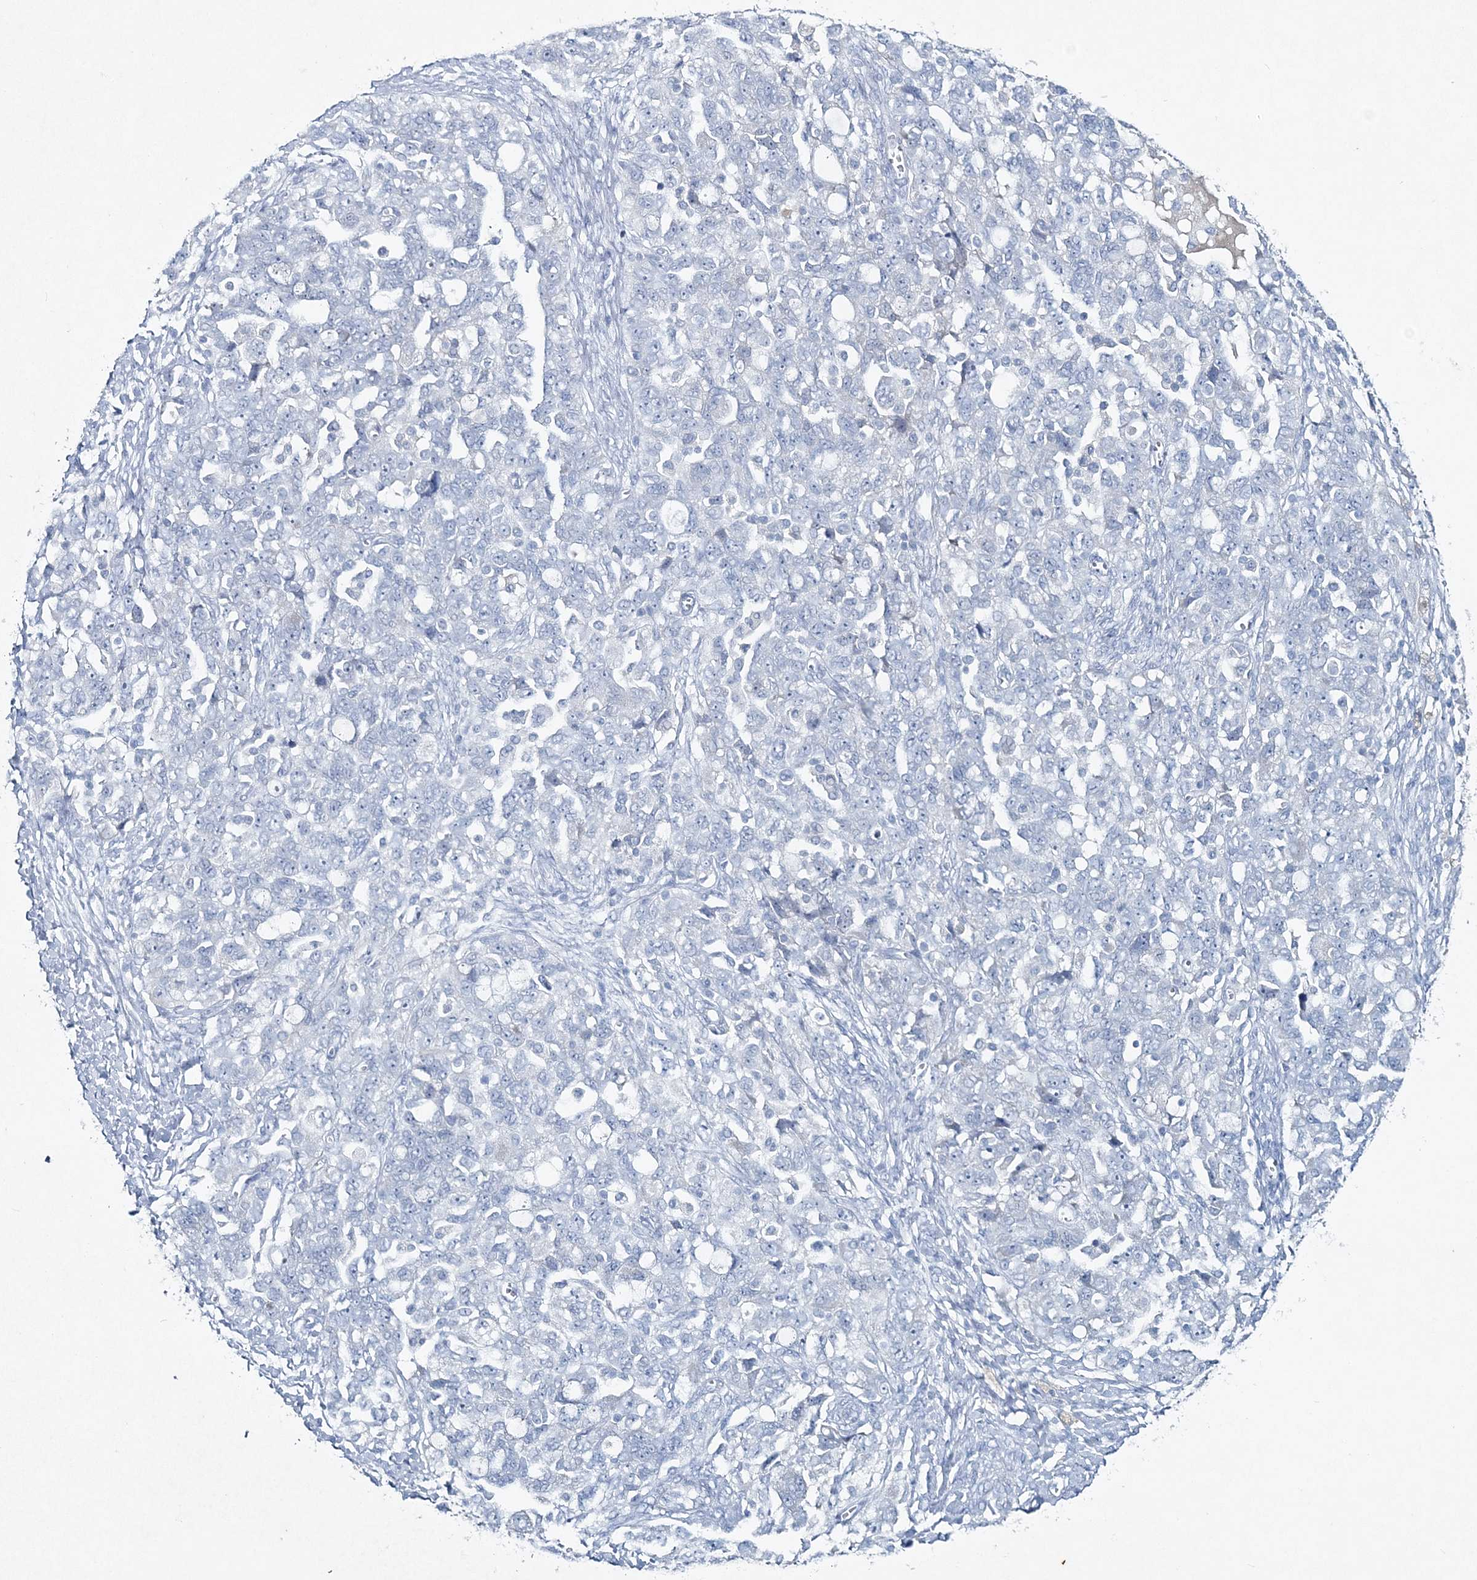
{"staining": {"intensity": "negative", "quantity": "none", "location": "none"}, "tissue": "ovarian cancer", "cell_type": "Tumor cells", "image_type": "cancer", "snomed": [{"axis": "morphology", "description": "Carcinoma, NOS"}, {"axis": "morphology", "description": "Cystadenocarcinoma, serous, NOS"}, {"axis": "topography", "description": "Ovary"}], "caption": "Human ovarian cancer stained for a protein using immunohistochemistry displays no staining in tumor cells.", "gene": "GCKR", "patient": {"sex": "female", "age": 69}}